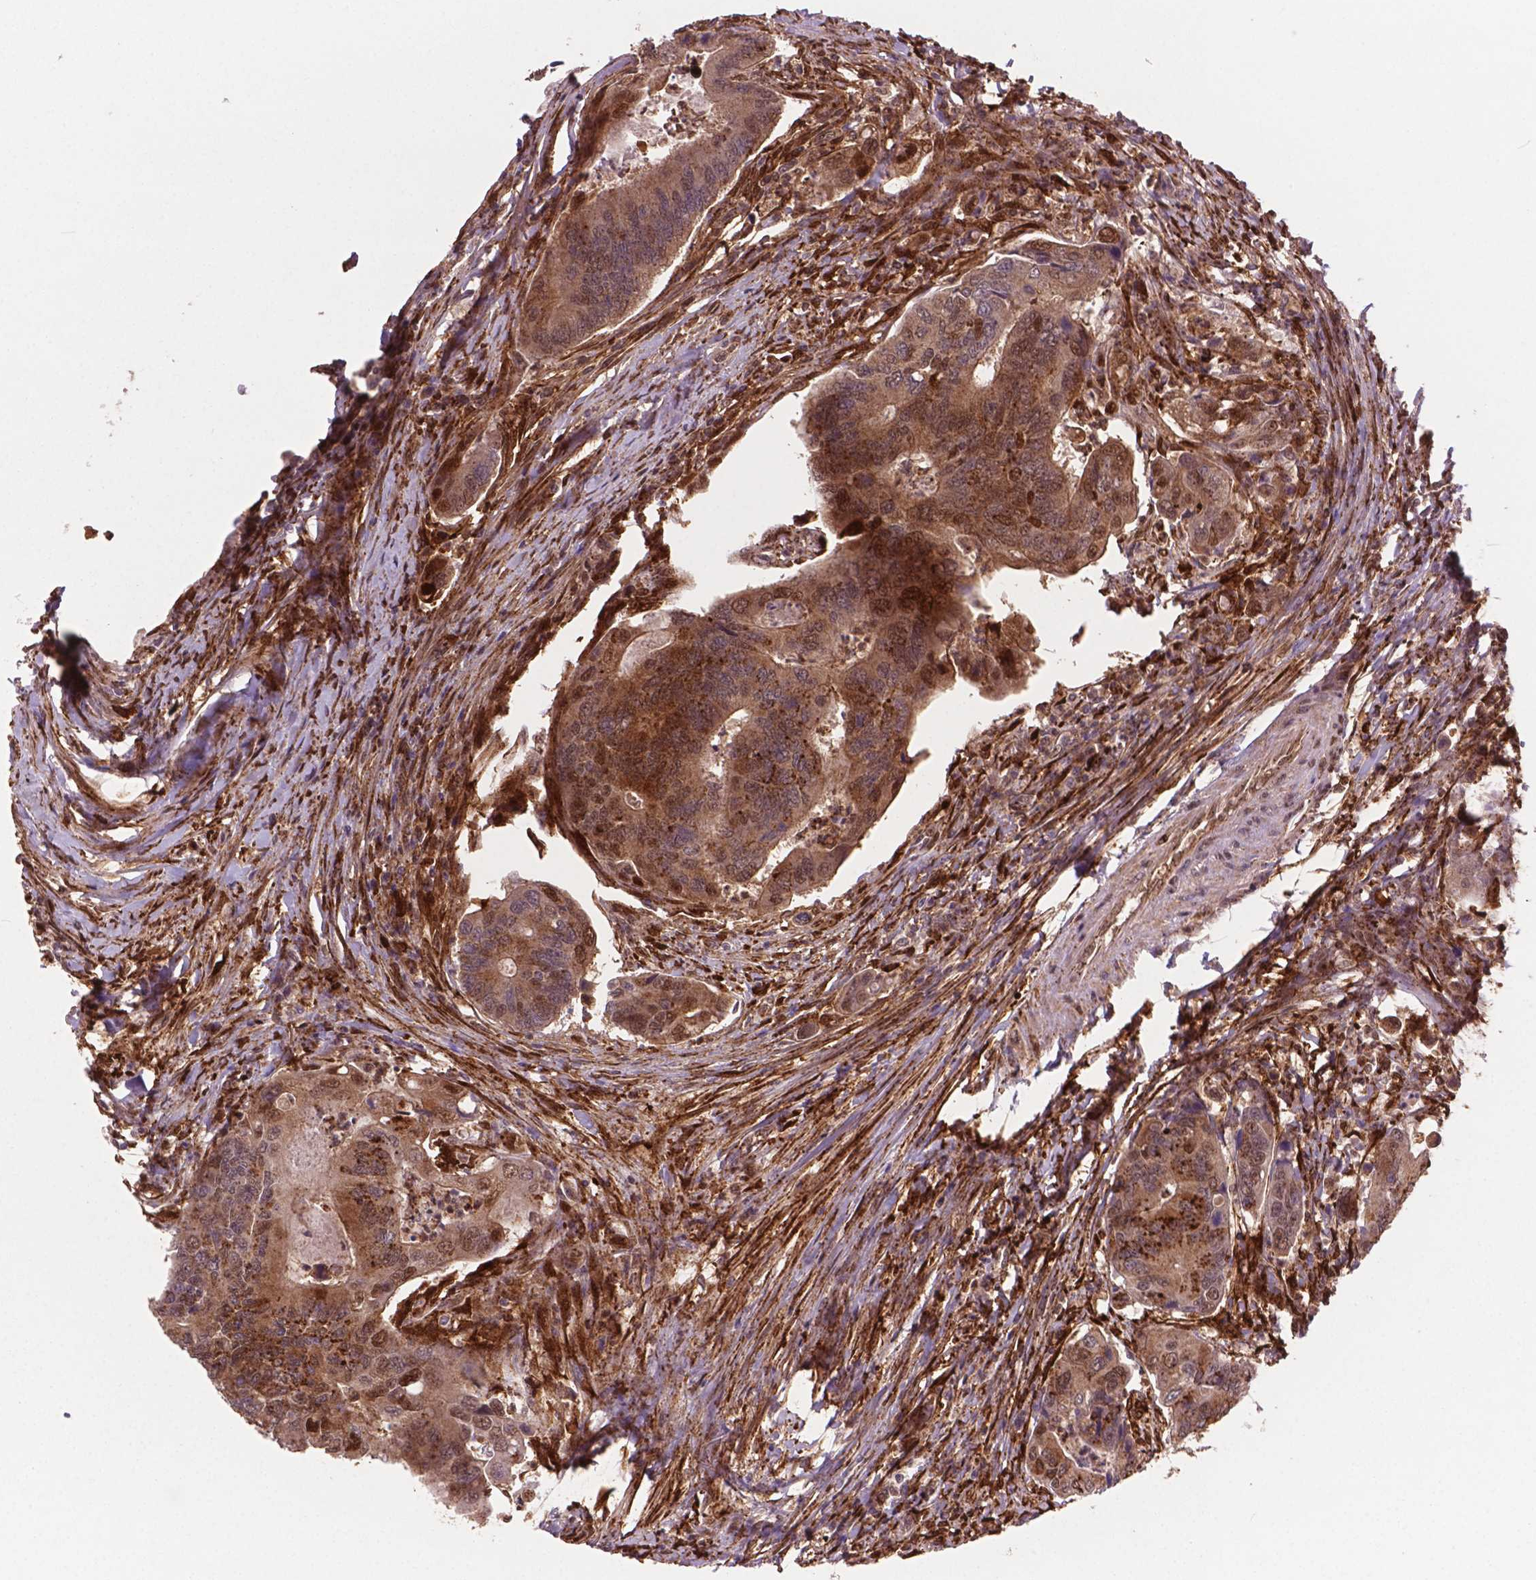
{"staining": {"intensity": "moderate", "quantity": ">75%", "location": "cytoplasmic/membranous,nuclear"}, "tissue": "colorectal cancer", "cell_type": "Tumor cells", "image_type": "cancer", "snomed": [{"axis": "morphology", "description": "Adenocarcinoma, NOS"}, {"axis": "topography", "description": "Colon"}], "caption": "The photomicrograph shows staining of colorectal adenocarcinoma, revealing moderate cytoplasmic/membranous and nuclear protein positivity (brown color) within tumor cells.", "gene": "PLIN3", "patient": {"sex": "female", "age": 67}}